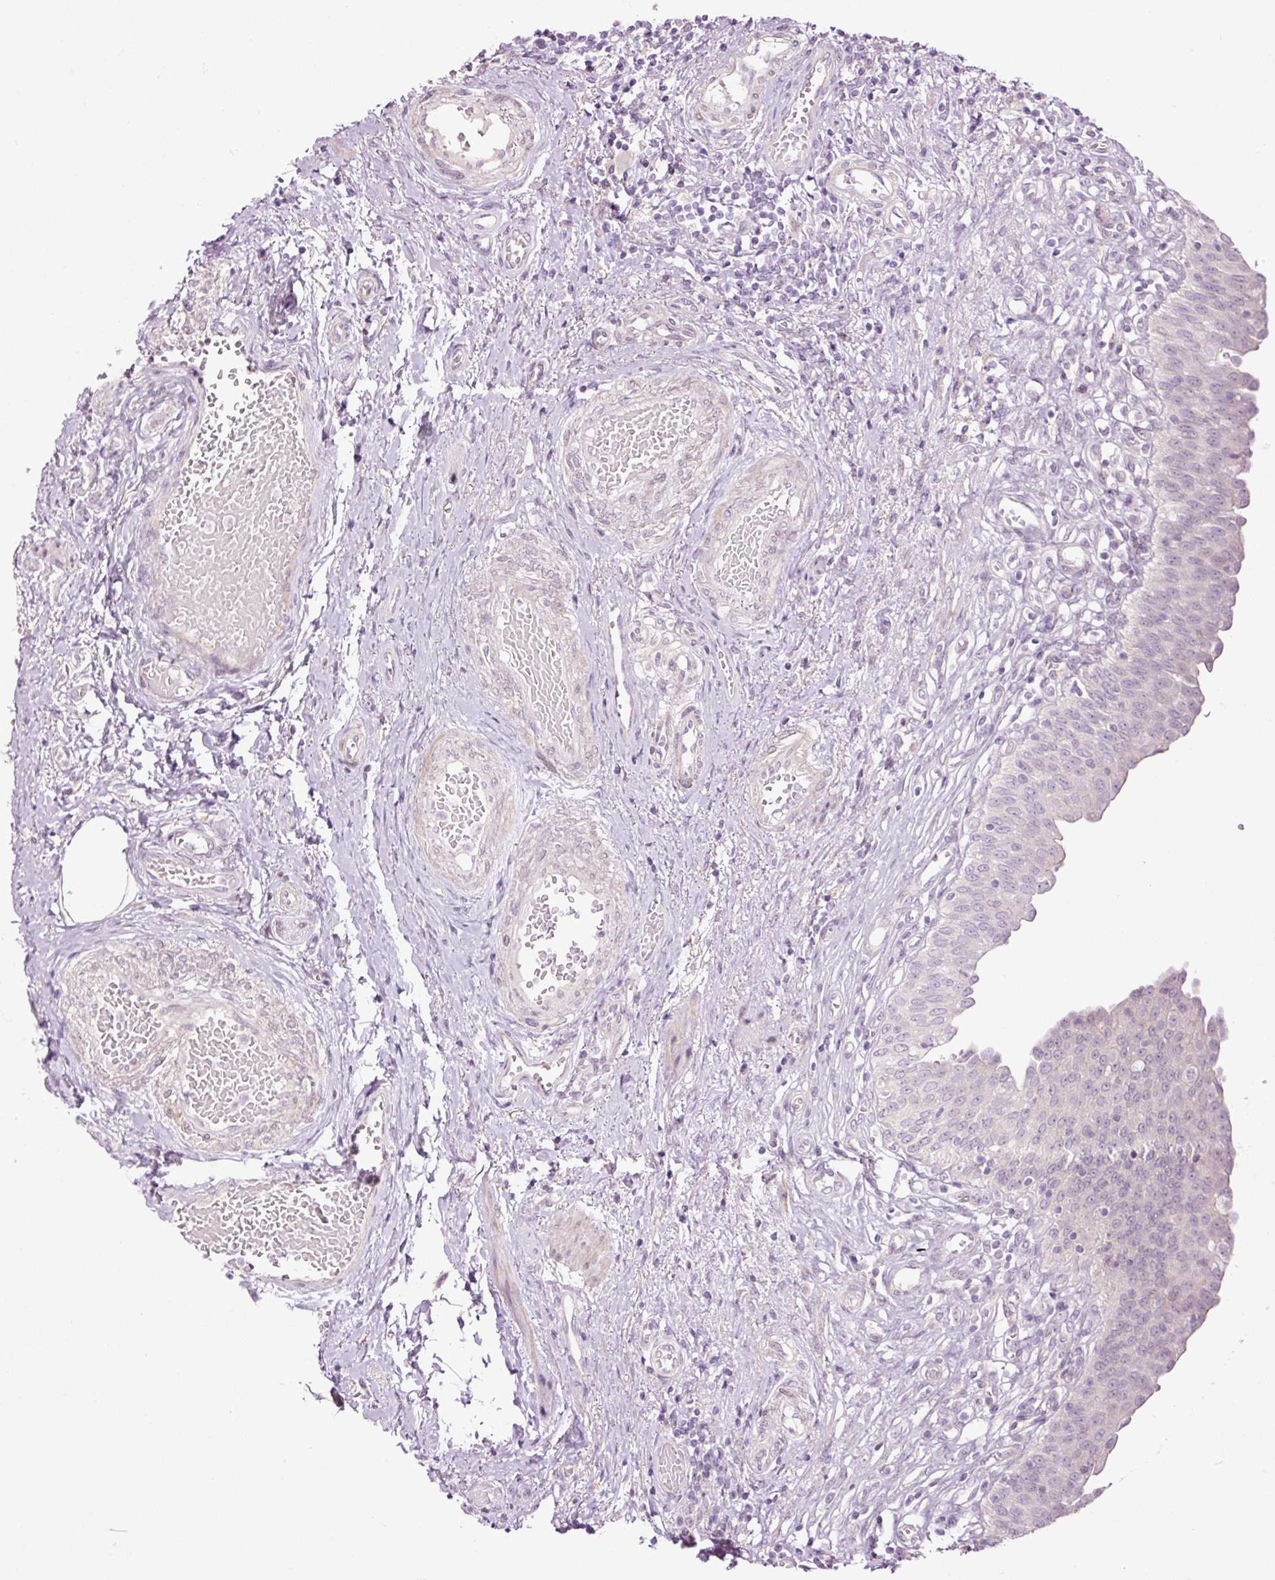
{"staining": {"intensity": "negative", "quantity": "none", "location": "none"}, "tissue": "urinary bladder", "cell_type": "Urothelial cells", "image_type": "normal", "snomed": [{"axis": "morphology", "description": "Normal tissue, NOS"}, {"axis": "topography", "description": "Urinary bladder"}], "caption": "Urothelial cells are negative for protein expression in benign human urinary bladder. Brightfield microscopy of IHC stained with DAB (3,3'-diaminobenzidine) (brown) and hematoxylin (blue), captured at high magnification.", "gene": "FCRL4", "patient": {"sex": "male", "age": 71}}